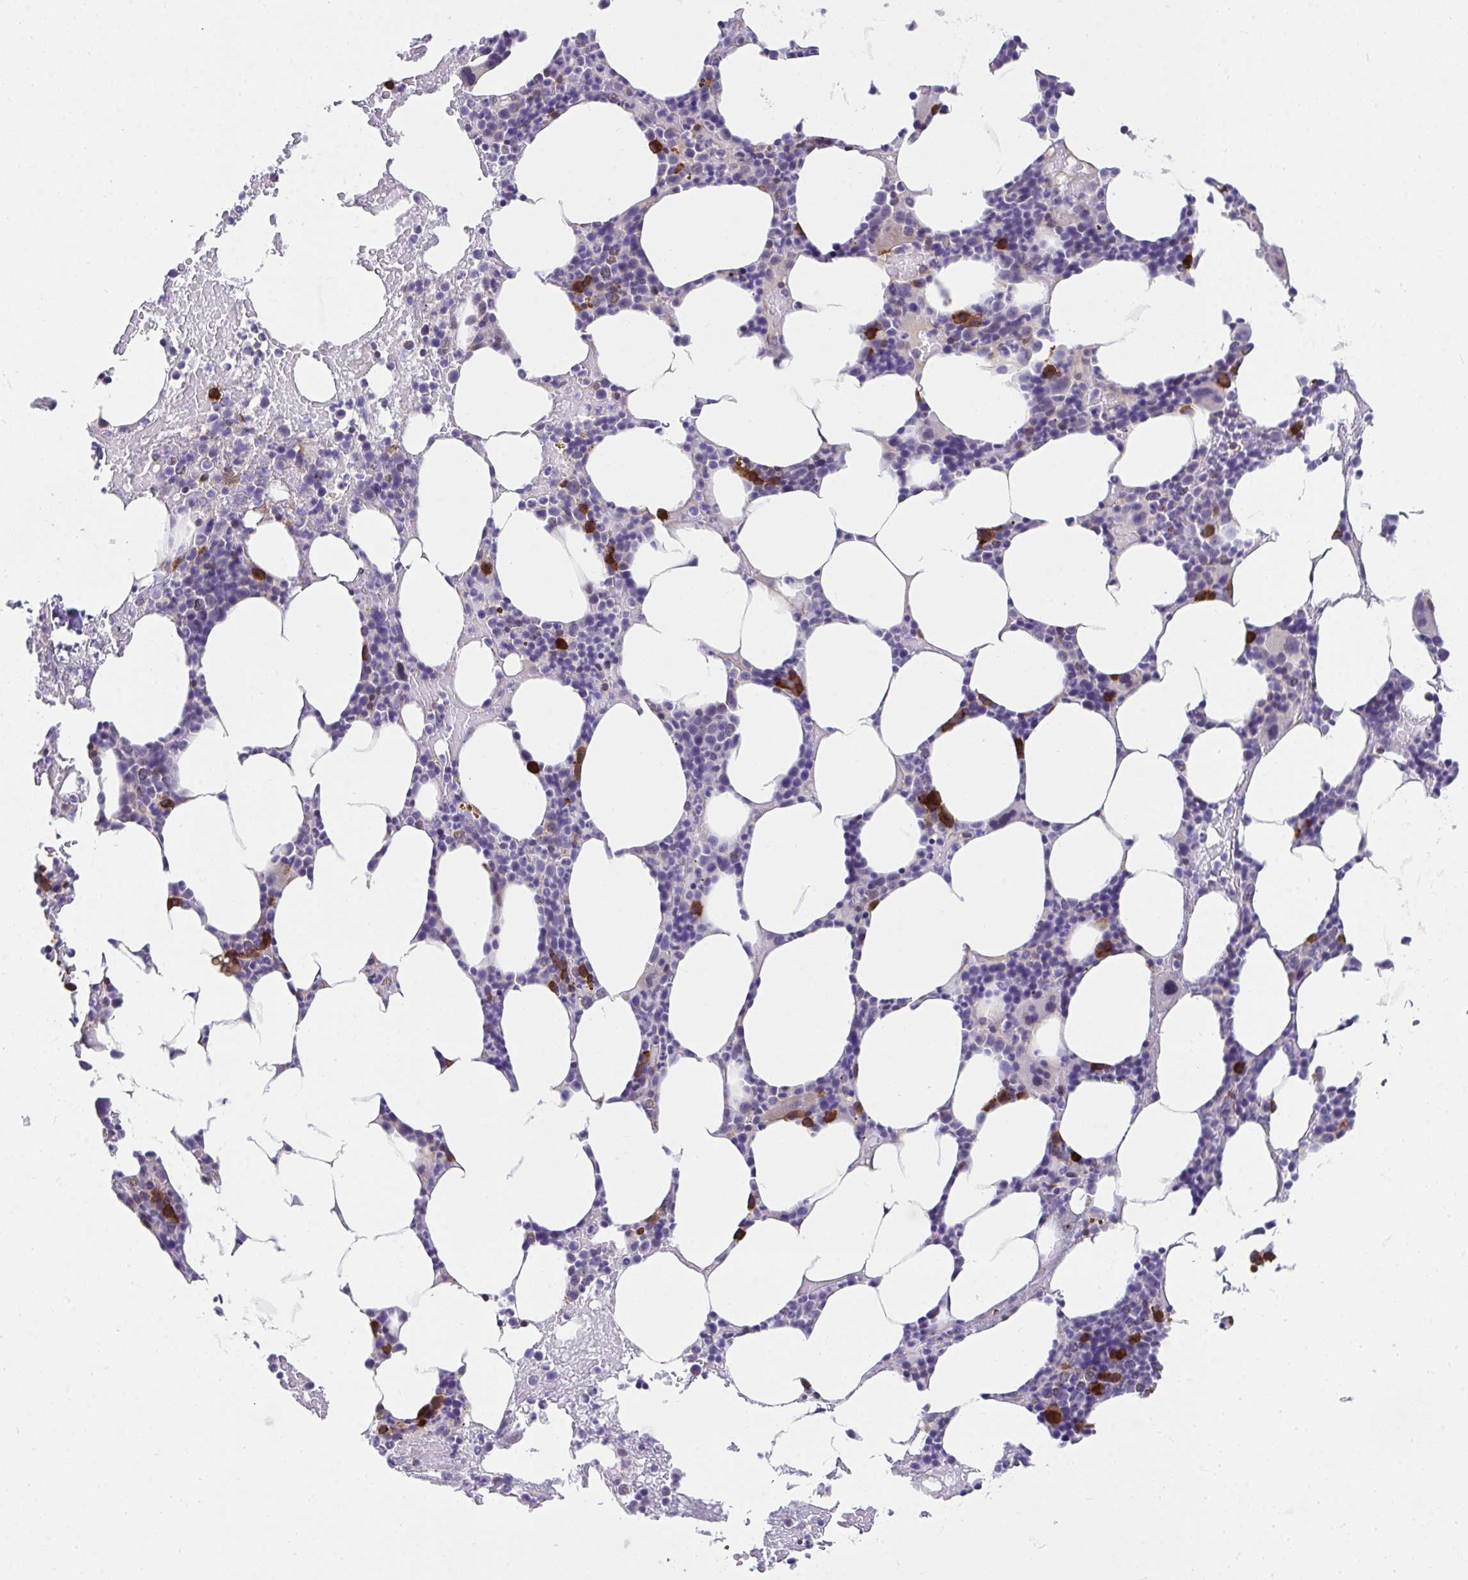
{"staining": {"intensity": "strong", "quantity": "<25%", "location": "cytoplasmic/membranous"}, "tissue": "bone marrow", "cell_type": "Hematopoietic cells", "image_type": "normal", "snomed": [{"axis": "morphology", "description": "Normal tissue, NOS"}, {"axis": "topography", "description": "Bone marrow"}], "caption": "Immunohistochemistry staining of benign bone marrow, which shows medium levels of strong cytoplasmic/membranous positivity in about <25% of hematopoietic cells indicating strong cytoplasmic/membranous protein expression. The staining was performed using DAB (brown) for protein detection and nuclei were counterstained in hematoxylin (blue).", "gene": "SLAMF7", "patient": {"sex": "female", "age": 62}}